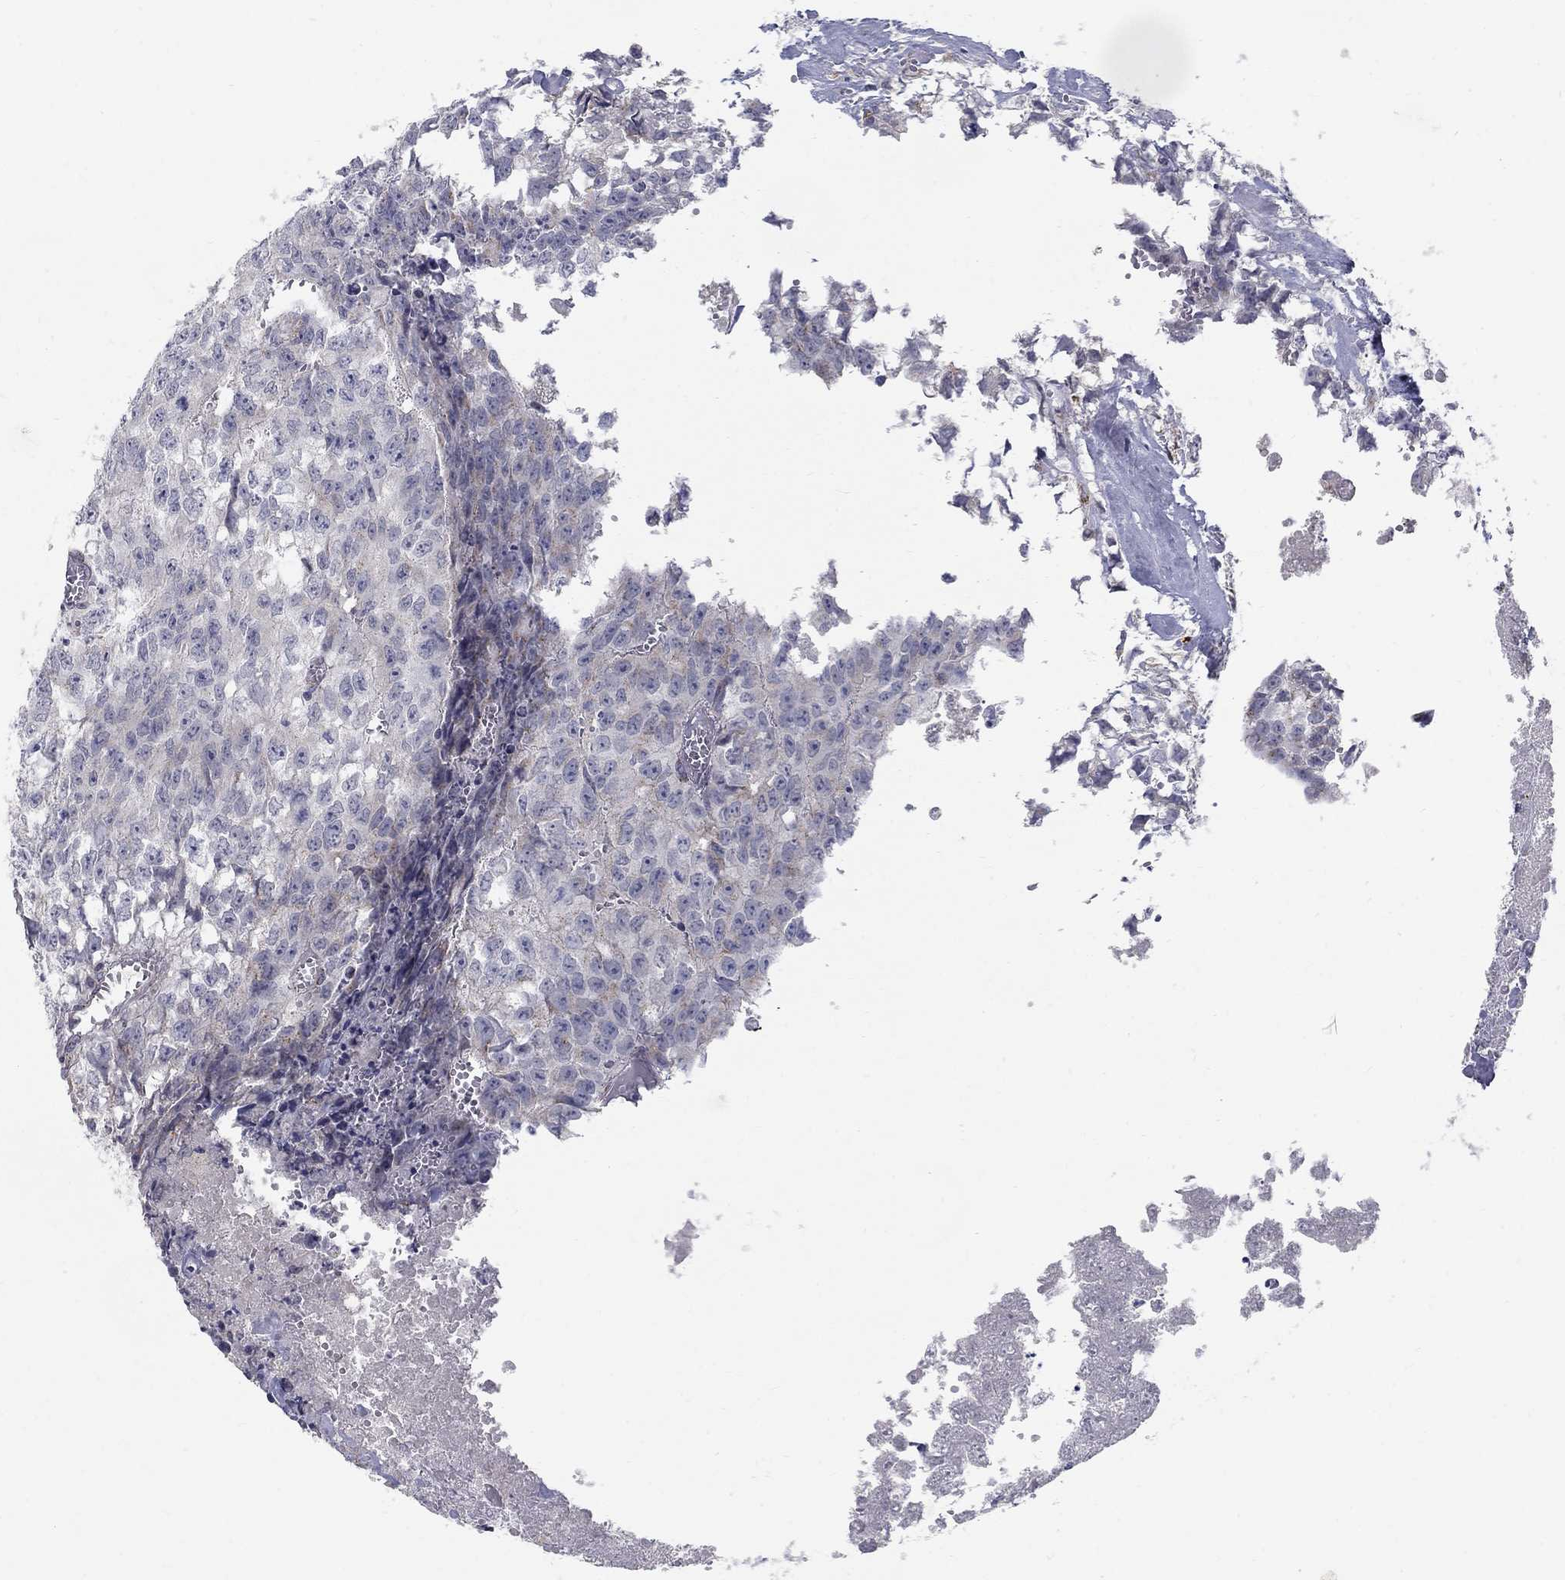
{"staining": {"intensity": "negative", "quantity": "none", "location": "none"}, "tissue": "testis cancer", "cell_type": "Tumor cells", "image_type": "cancer", "snomed": [{"axis": "morphology", "description": "Carcinoma, Embryonal, NOS"}, {"axis": "morphology", "description": "Teratoma, malignant, NOS"}, {"axis": "topography", "description": "Testis"}], "caption": "Image shows no significant protein positivity in tumor cells of testis cancer.", "gene": "PANK3", "patient": {"sex": "male", "age": 24}}